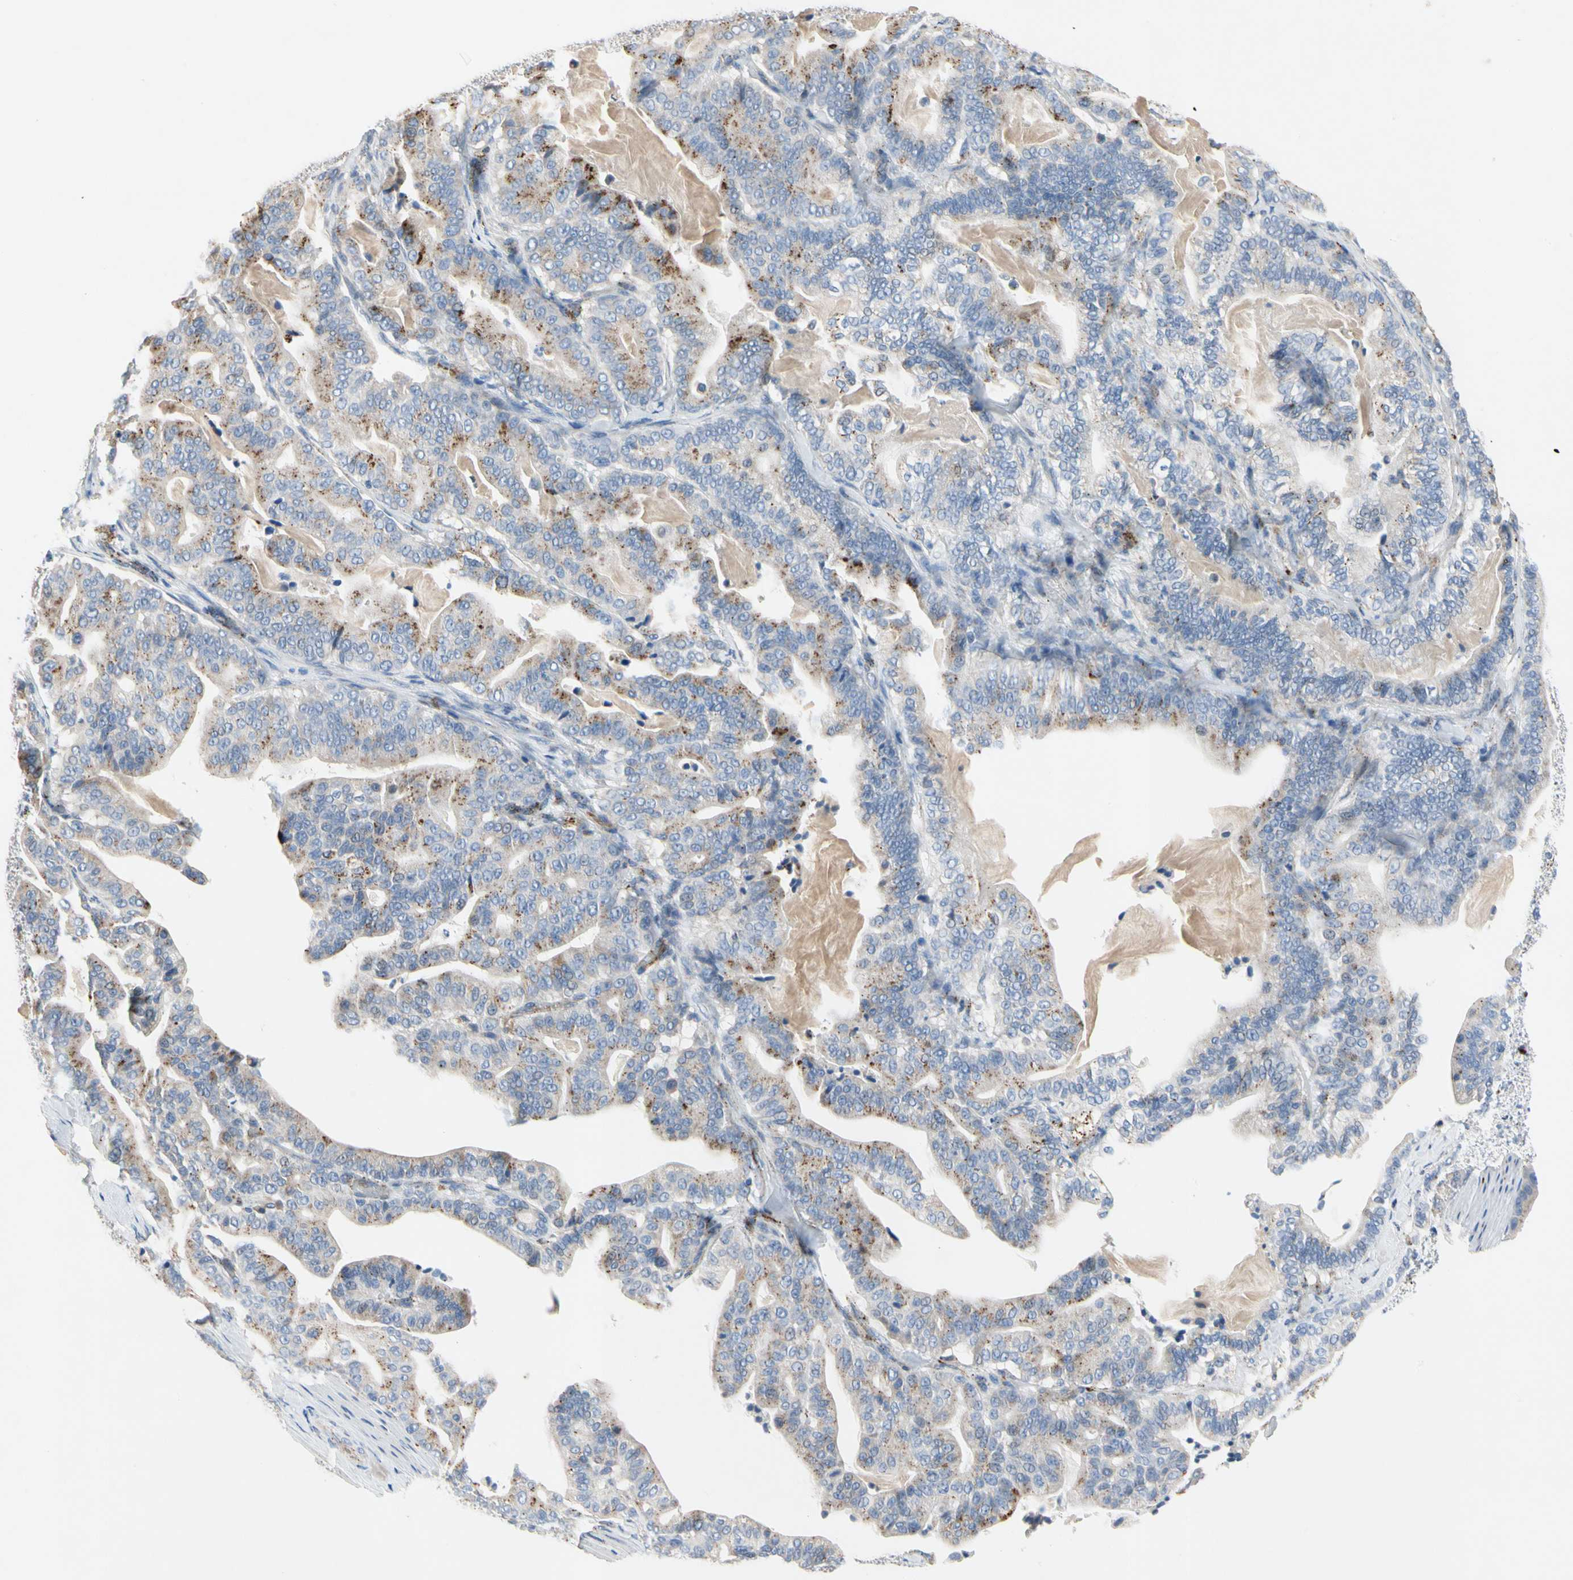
{"staining": {"intensity": "weak", "quantity": "25%-75%", "location": "cytoplasmic/membranous"}, "tissue": "pancreatic cancer", "cell_type": "Tumor cells", "image_type": "cancer", "snomed": [{"axis": "morphology", "description": "Adenocarcinoma, NOS"}, {"axis": "topography", "description": "Pancreas"}], "caption": "A micrograph showing weak cytoplasmic/membranous expression in approximately 25%-75% of tumor cells in pancreatic cancer, as visualized by brown immunohistochemical staining.", "gene": "RETSAT", "patient": {"sex": "male", "age": 63}}